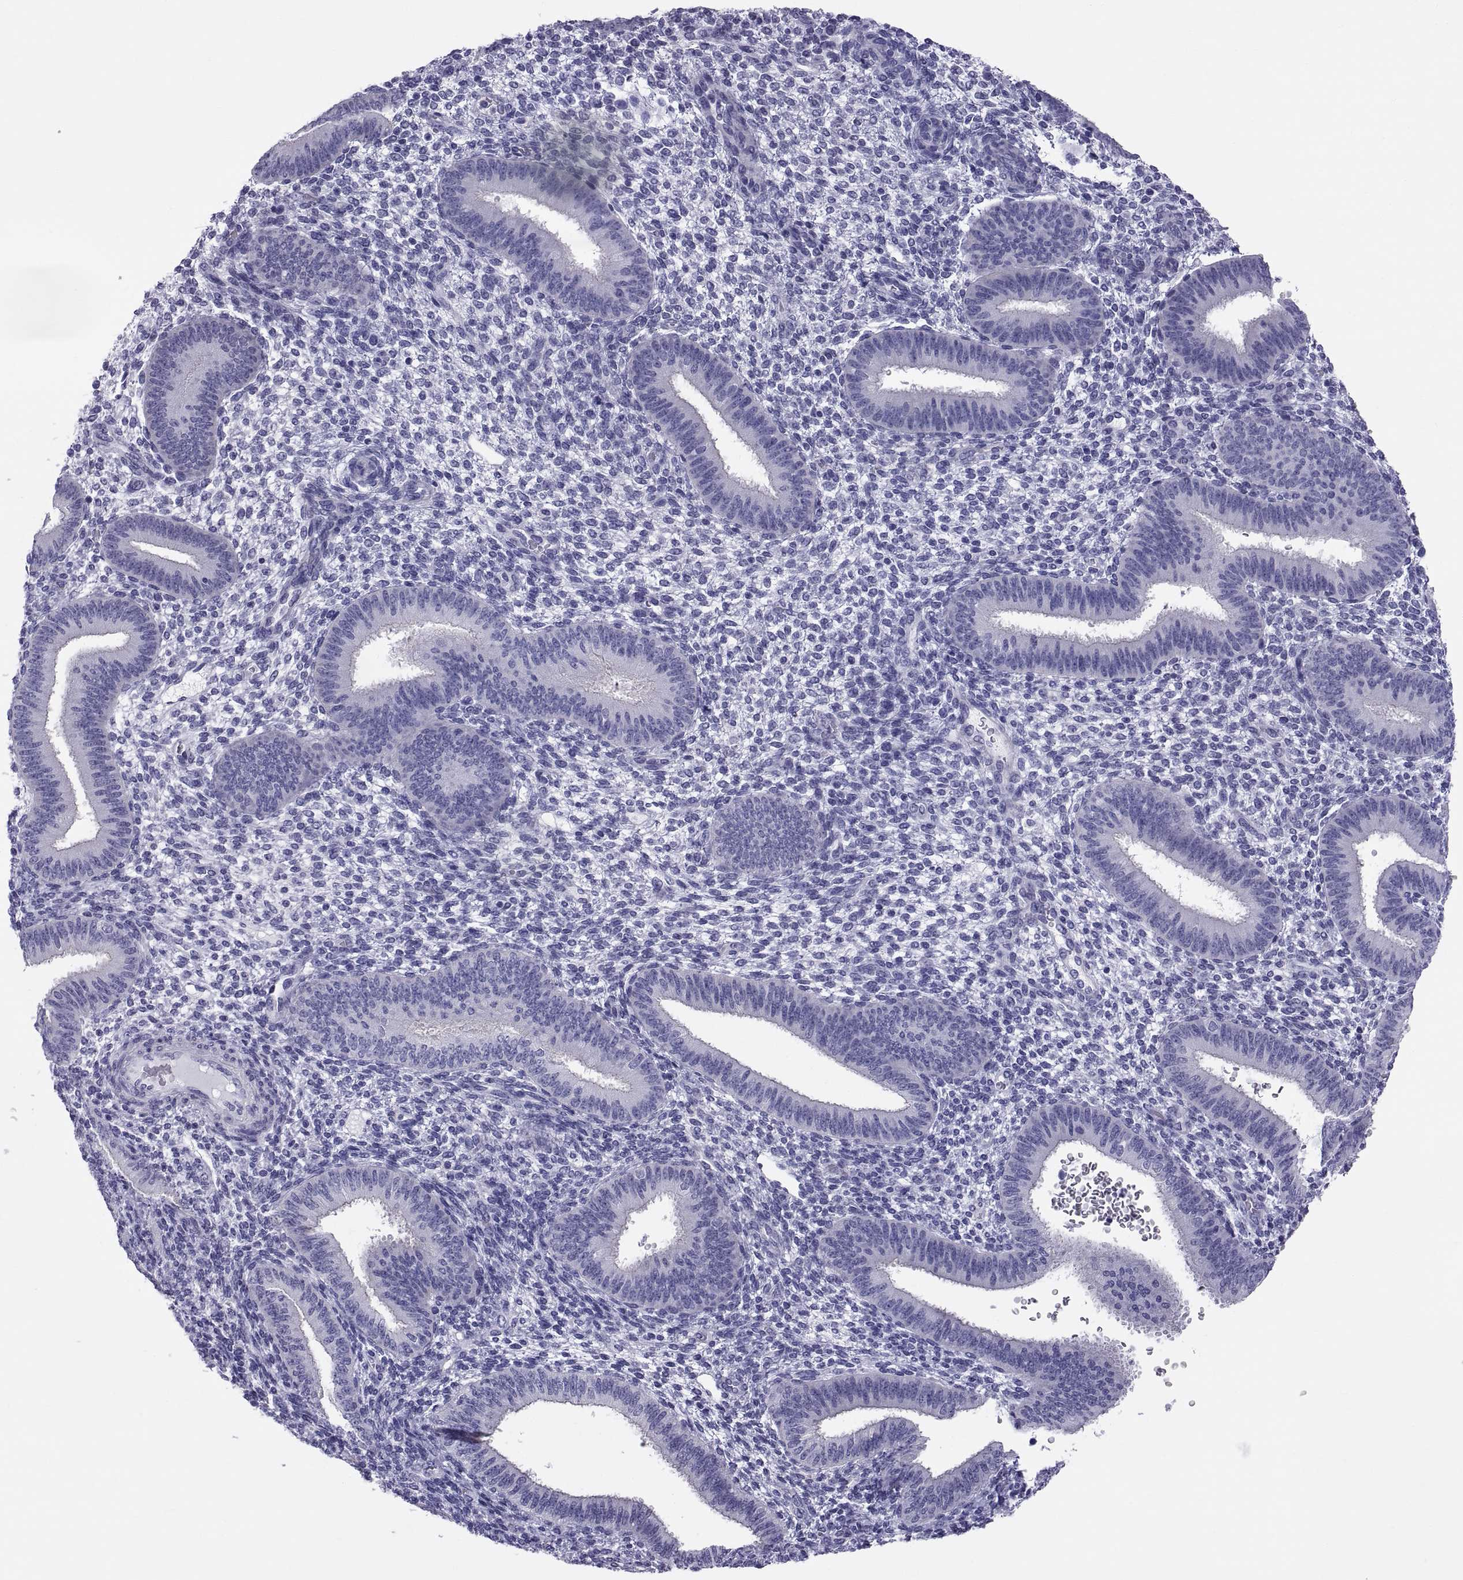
{"staining": {"intensity": "negative", "quantity": "none", "location": "none"}, "tissue": "endometrium", "cell_type": "Cells in endometrial stroma", "image_type": "normal", "snomed": [{"axis": "morphology", "description": "Normal tissue, NOS"}, {"axis": "topography", "description": "Endometrium"}], "caption": "Protein analysis of unremarkable endometrium displays no significant positivity in cells in endometrial stroma.", "gene": "RNASE12", "patient": {"sex": "female", "age": 39}}